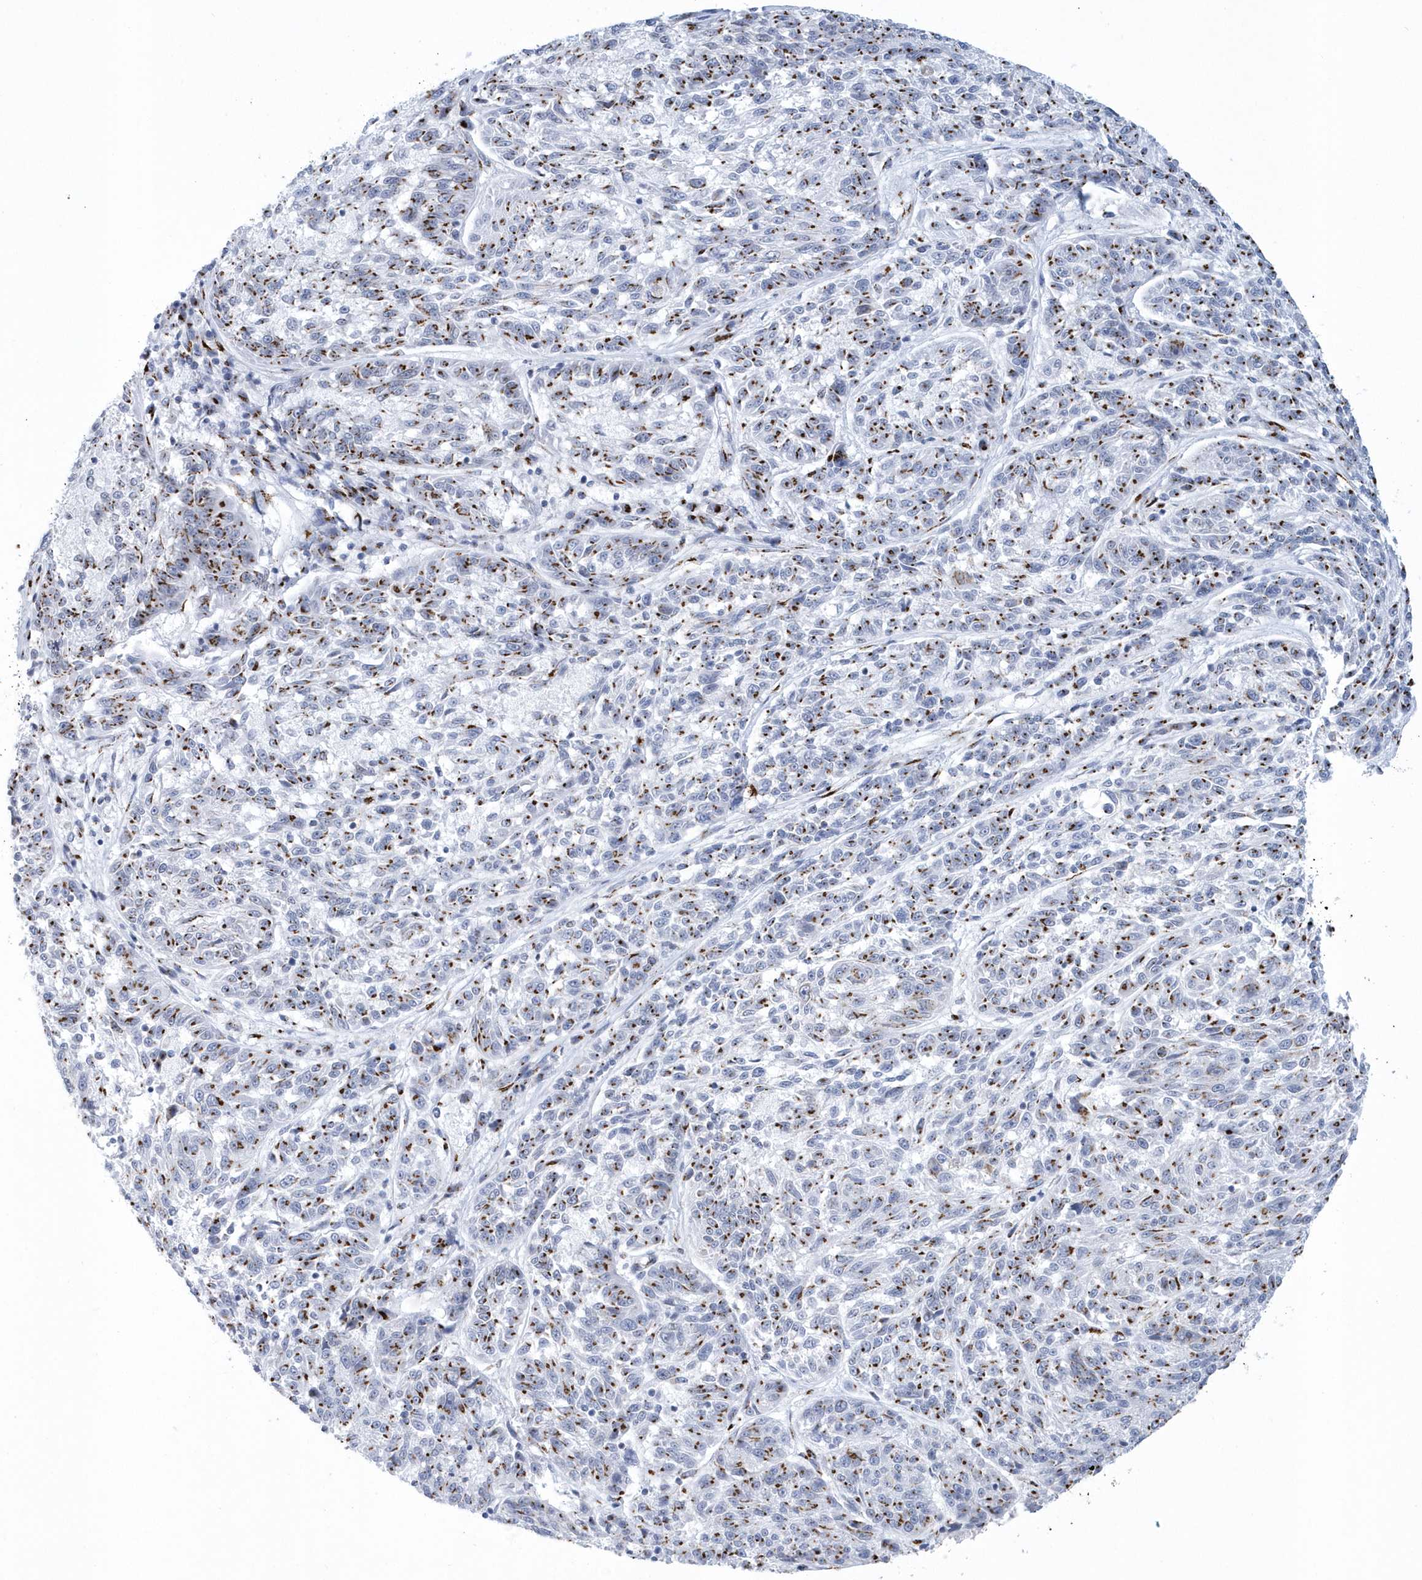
{"staining": {"intensity": "moderate", "quantity": ">75%", "location": "cytoplasmic/membranous"}, "tissue": "melanoma", "cell_type": "Tumor cells", "image_type": "cancer", "snomed": [{"axis": "morphology", "description": "Malignant melanoma, NOS"}, {"axis": "topography", "description": "Skin"}], "caption": "Melanoma stained with a protein marker shows moderate staining in tumor cells.", "gene": "SLX9", "patient": {"sex": "male", "age": 53}}